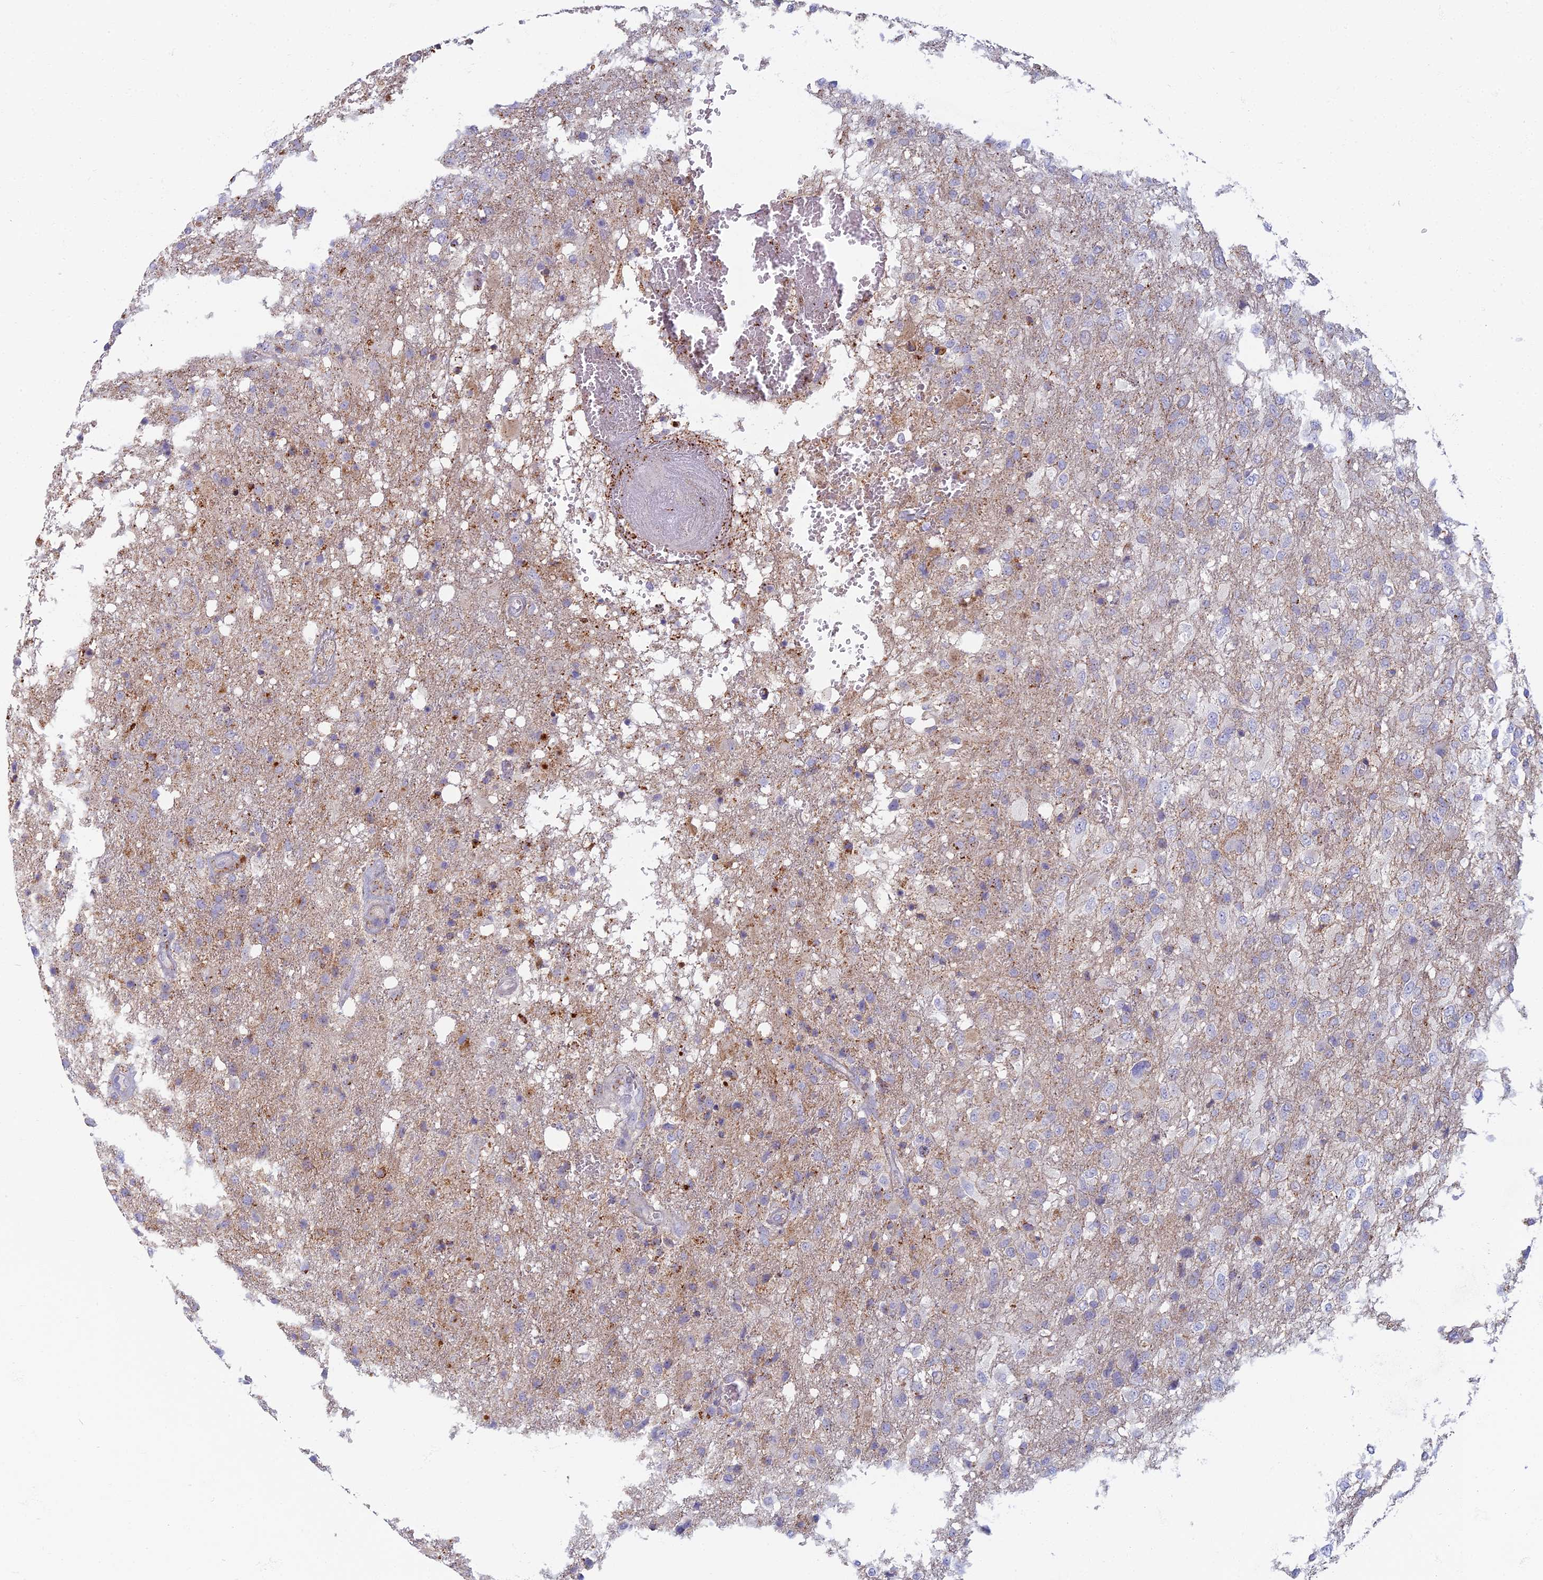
{"staining": {"intensity": "negative", "quantity": "none", "location": "none"}, "tissue": "glioma", "cell_type": "Tumor cells", "image_type": "cancer", "snomed": [{"axis": "morphology", "description": "Glioma, malignant, High grade"}, {"axis": "topography", "description": "Brain"}], "caption": "An immunohistochemistry (IHC) histopathology image of glioma is shown. There is no staining in tumor cells of glioma. The staining was performed using DAB (3,3'-diaminobenzidine) to visualize the protein expression in brown, while the nuclei were stained in blue with hematoxylin (Magnification: 20x).", "gene": "CHMP4B", "patient": {"sex": "female", "age": 74}}